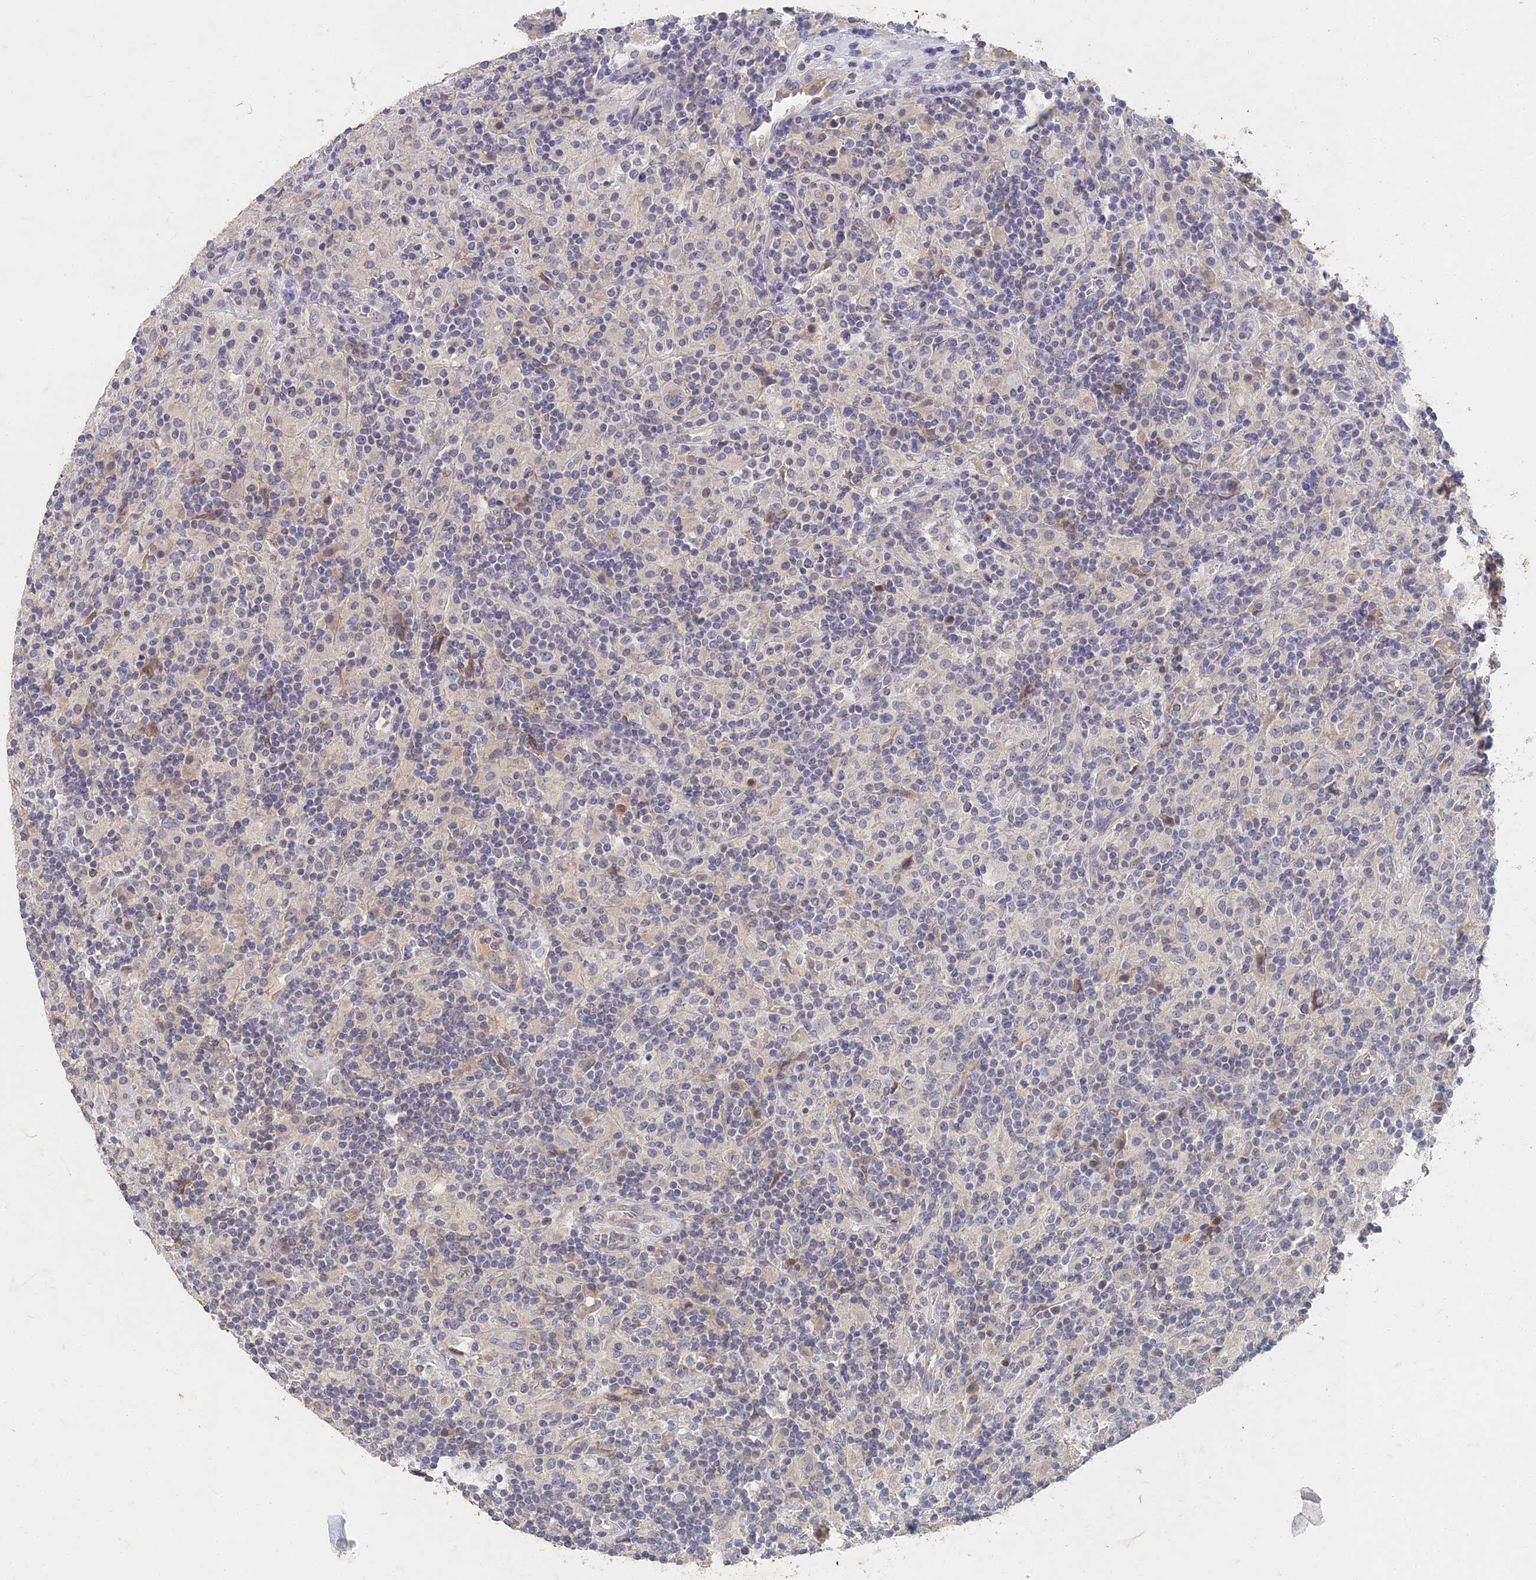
{"staining": {"intensity": "negative", "quantity": "none", "location": "none"}, "tissue": "lymphoma", "cell_type": "Tumor cells", "image_type": "cancer", "snomed": [{"axis": "morphology", "description": "Hodgkin's disease, NOS"}, {"axis": "topography", "description": "Lymph node"}], "caption": "Protein analysis of Hodgkin's disease reveals no significant positivity in tumor cells. (Stains: DAB IHC with hematoxylin counter stain, Microscopy: brightfield microscopy at high magnification).", "gene": "GNA15", "patient": {"sex": "male", "age": 70}}